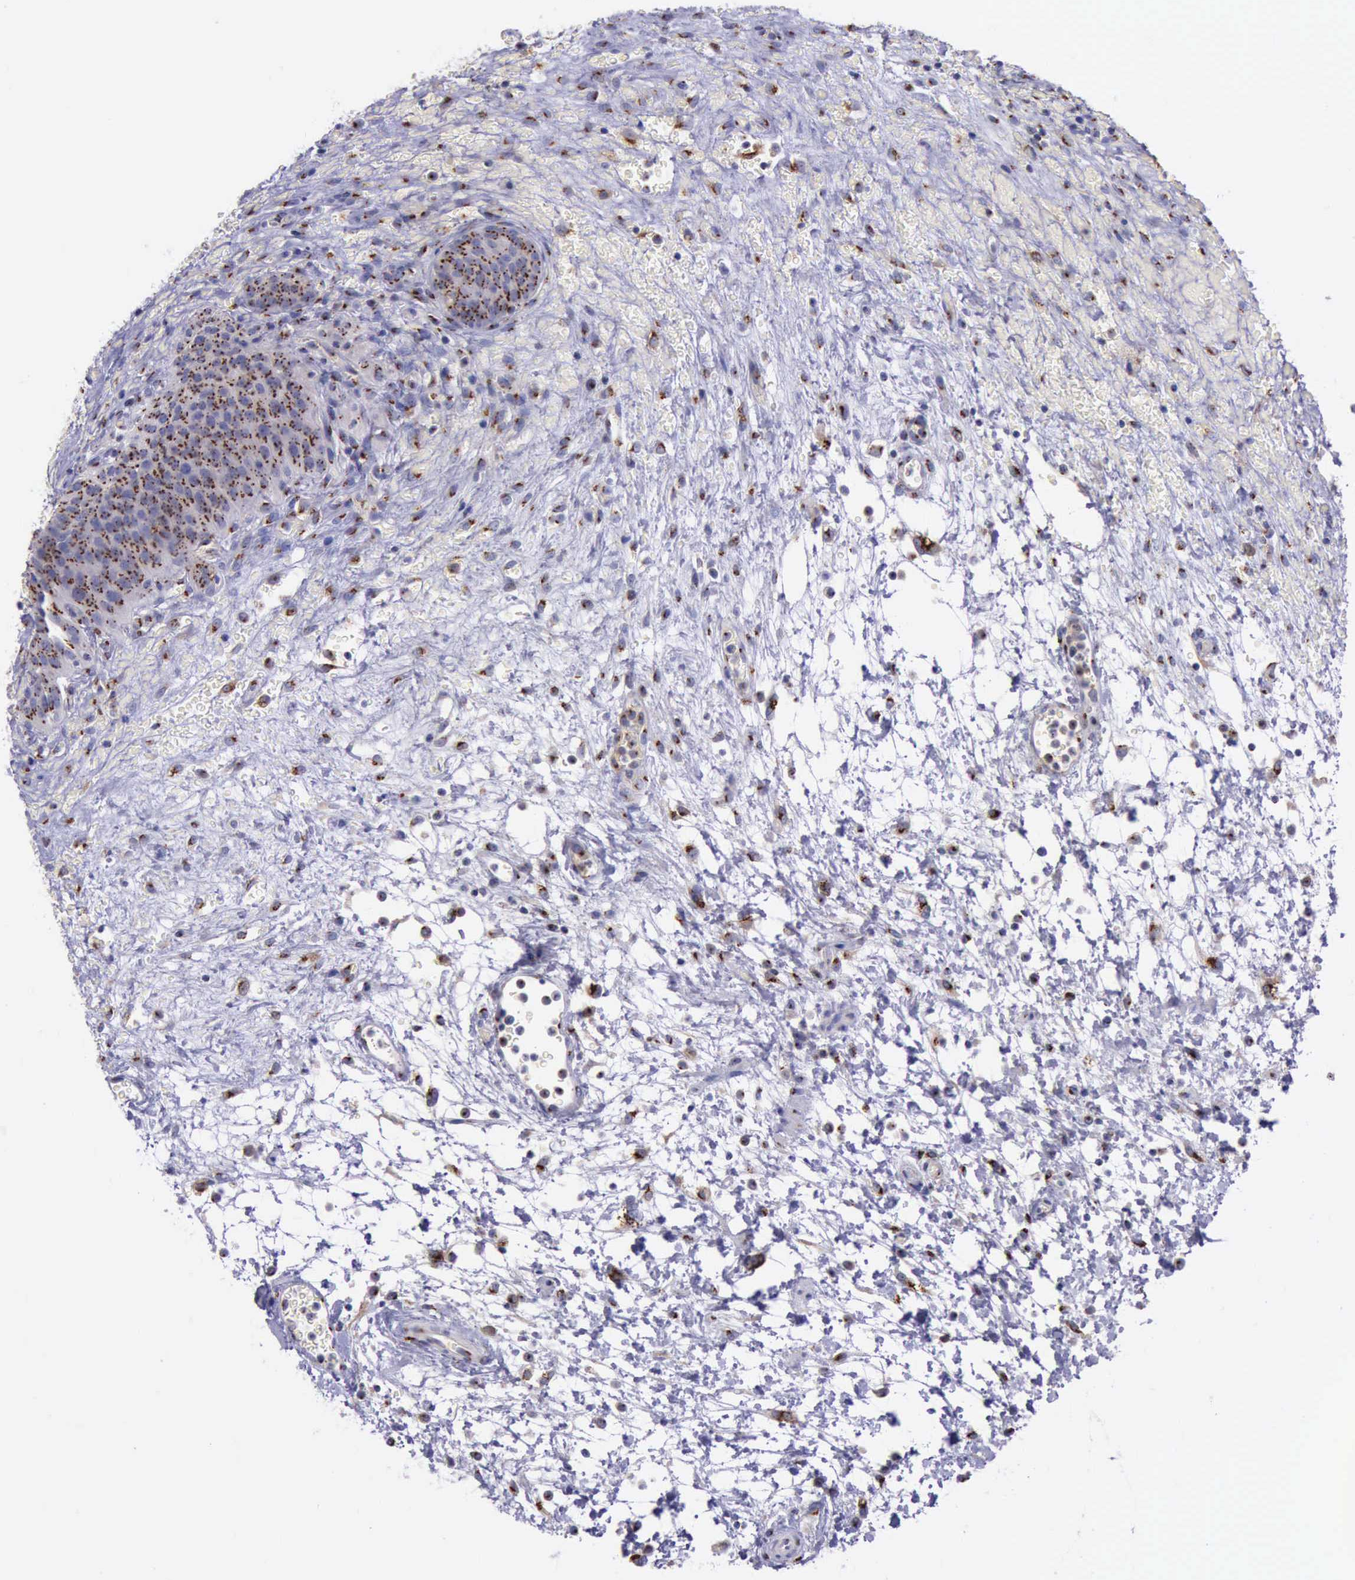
{"staining": {"intensity": "strong", "quantity": ">75%", "location": "cytoplasmic/membranous"}, "tissue": "urinary bladder", "cell_type": "Urothelial cells", "image_type": "normal", "snomed": [{"axis": "morphology", "description": "Normal tissue, NOS"}, {"axis": "topography", "description": "Smooth muscle"}, {"axis": "topography", "description": "Urinary bladder"}], "caption": "This is a photomicrograph of IHC staining of unremarkable urinary bladder, which shows strong positivity in the cytoplasmic/membranous of urothelial cells.", "gene": "GOLGA5", "patient": {"sex": "male", "age": 35}}